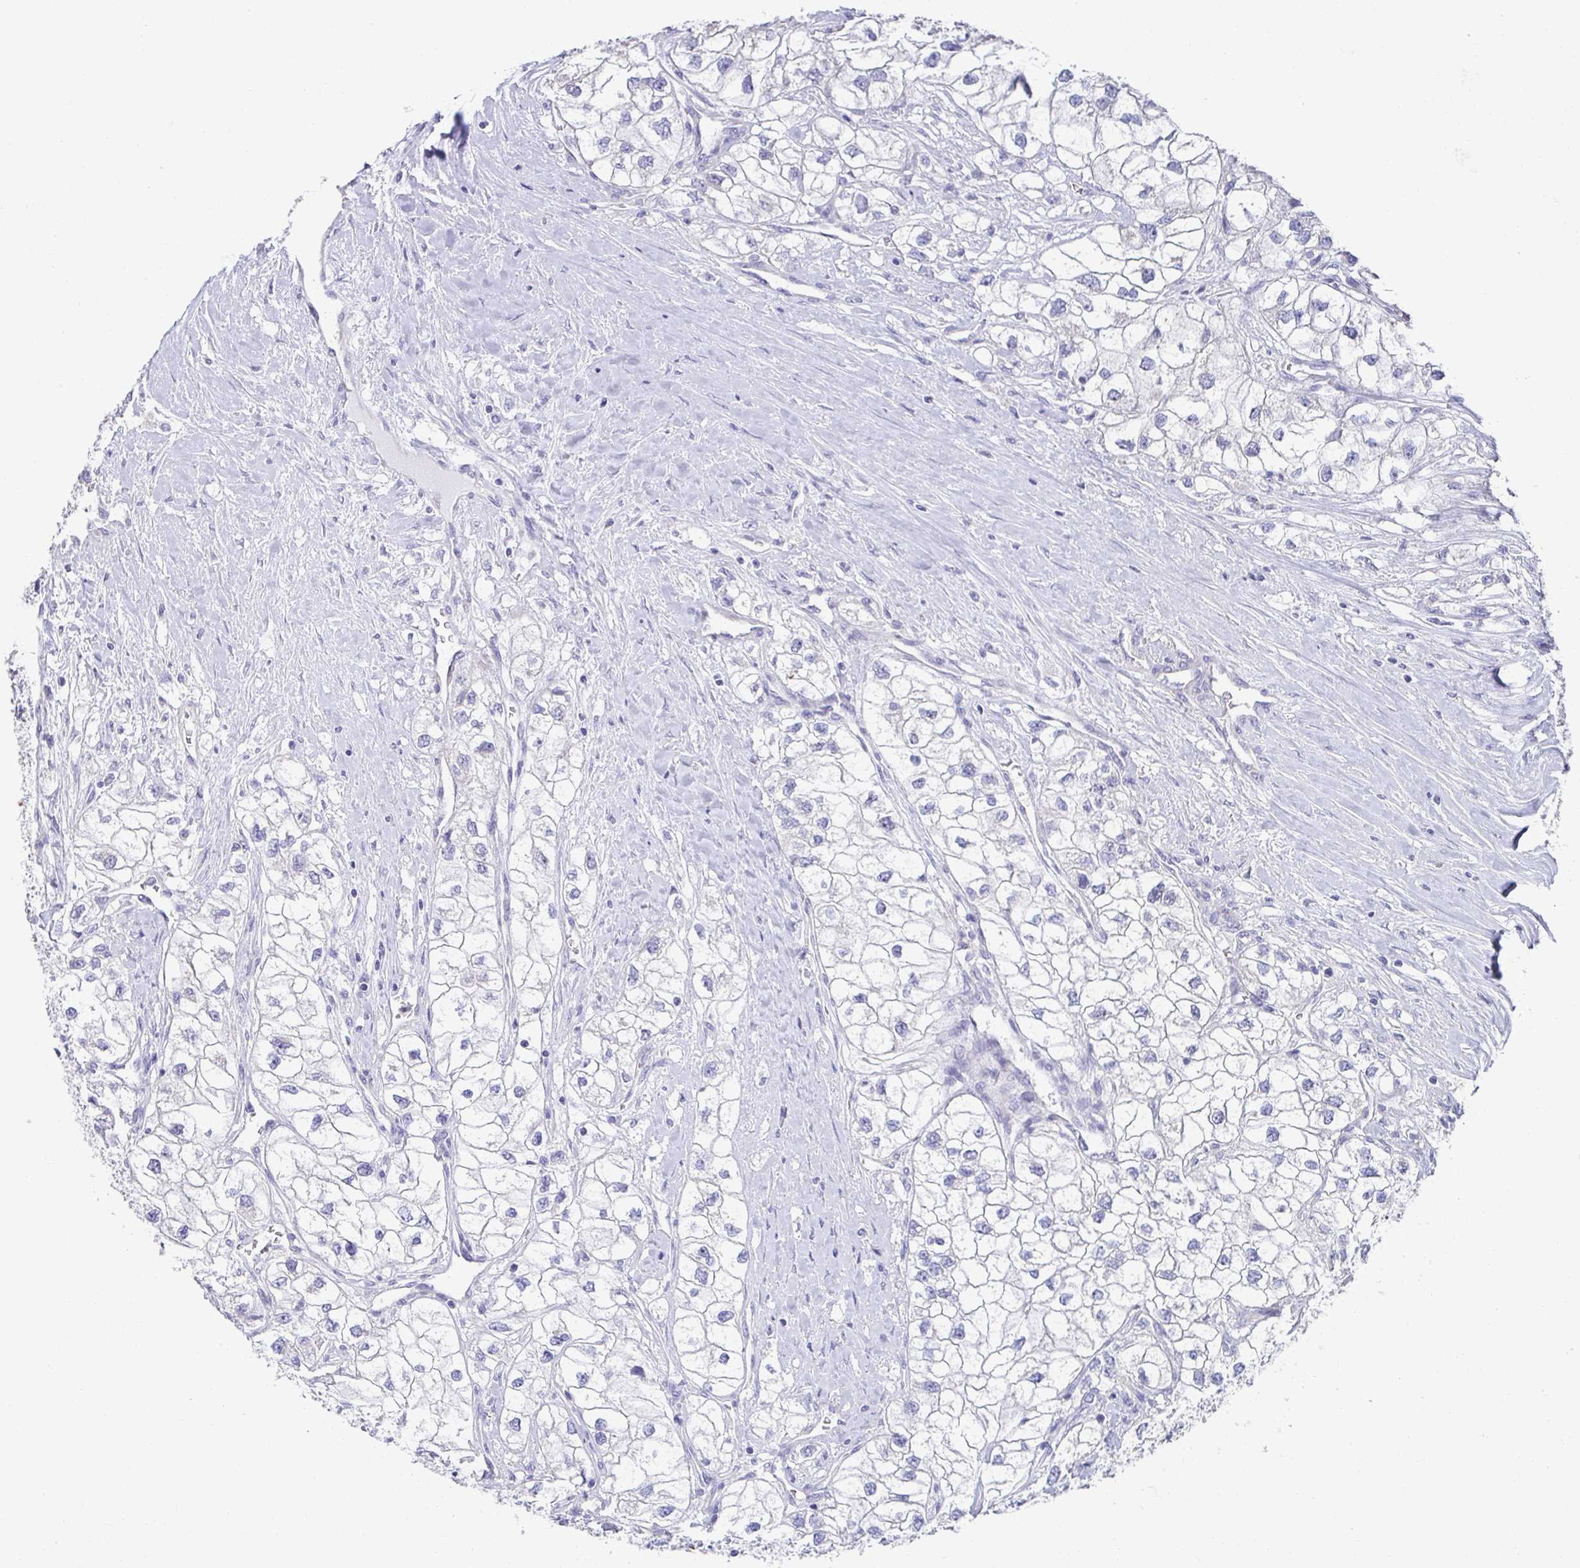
{"staining": {"intensity": "negative", "quantity": "none", "location": "none"}, "tissue": "renal cancer", "cell_type": "Tumor cells", "image_type": "cancer", "snomed": [{"axis": "morphology", "description": "Adenocarcinoma, NOS"}, {"axis": "topography", "description": "Kidney"}], "caption": "Immunohistochemical staining of renal adenocarcinoma demonstrates no significant expression in tumor cells. (DAB (3,3'-diaminobenzidine) immunohistochemistry (IHC) visualized using brightfield microscopy, high magnification).", "gene": "CXCR1", "patient": {"sex": "male", "age": 59}}